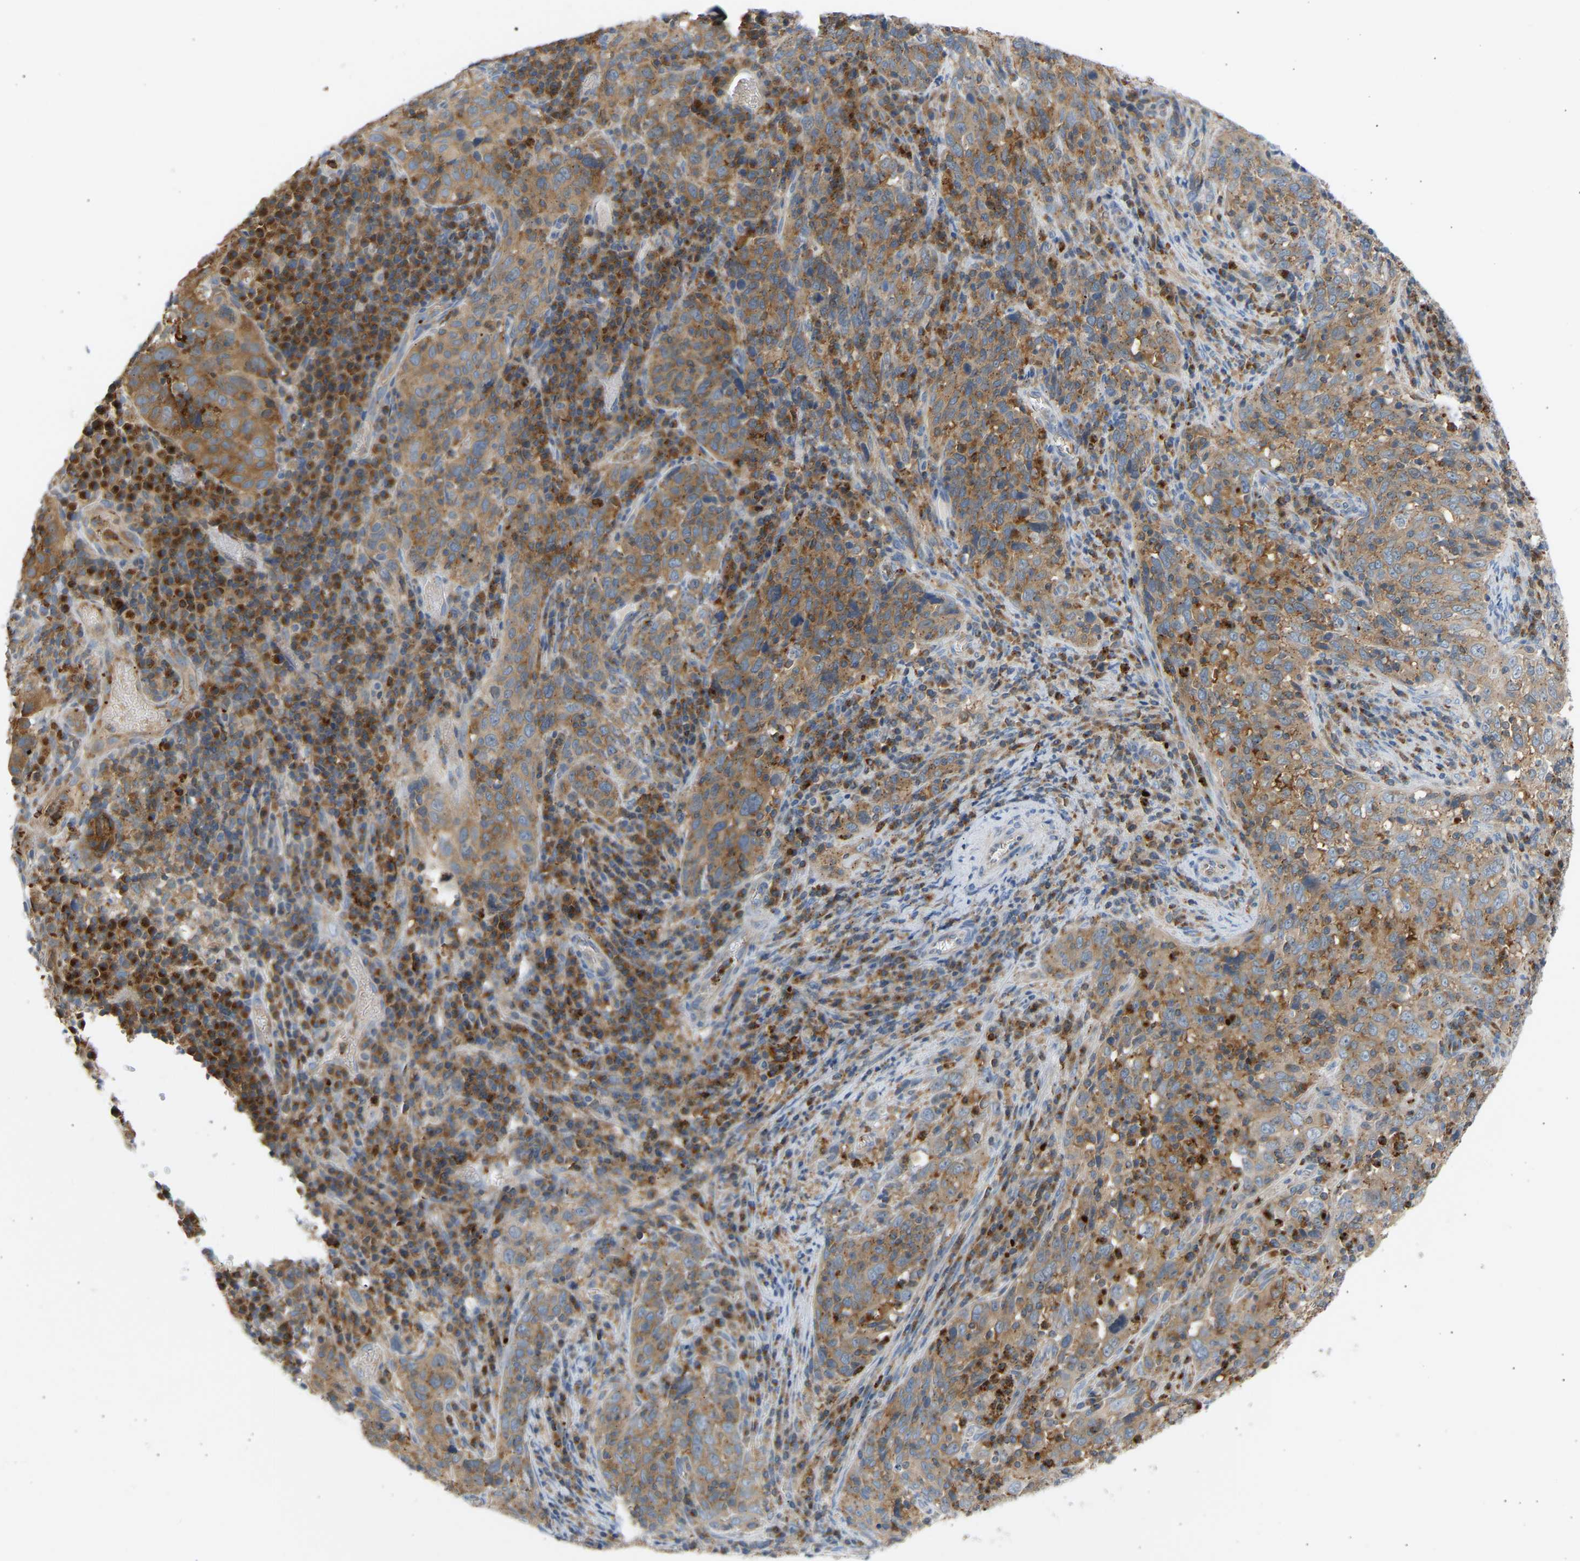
{"staining": {"intensity": "moderate", "quantity": ">75%", "location": "cytoplasmic/membranous"}, "tissue": "cervical cancer", "cell_type": "Tumor cells", "image_type": "cancer", "snomed": [{"axis": "morphology", "description": "Squamous cell carcinoma, NOS"}, {"axis": "topography", "description": "Cervix"}], "caption": "Protein expression analysis of cervical cancer (squamous cell carcinoma) displays moderate cytoplasmic/membranous staining in approximately >75% of tumor cells.", "gene": "TRIM50", "patient": {"sex": "female", "age": 46}}